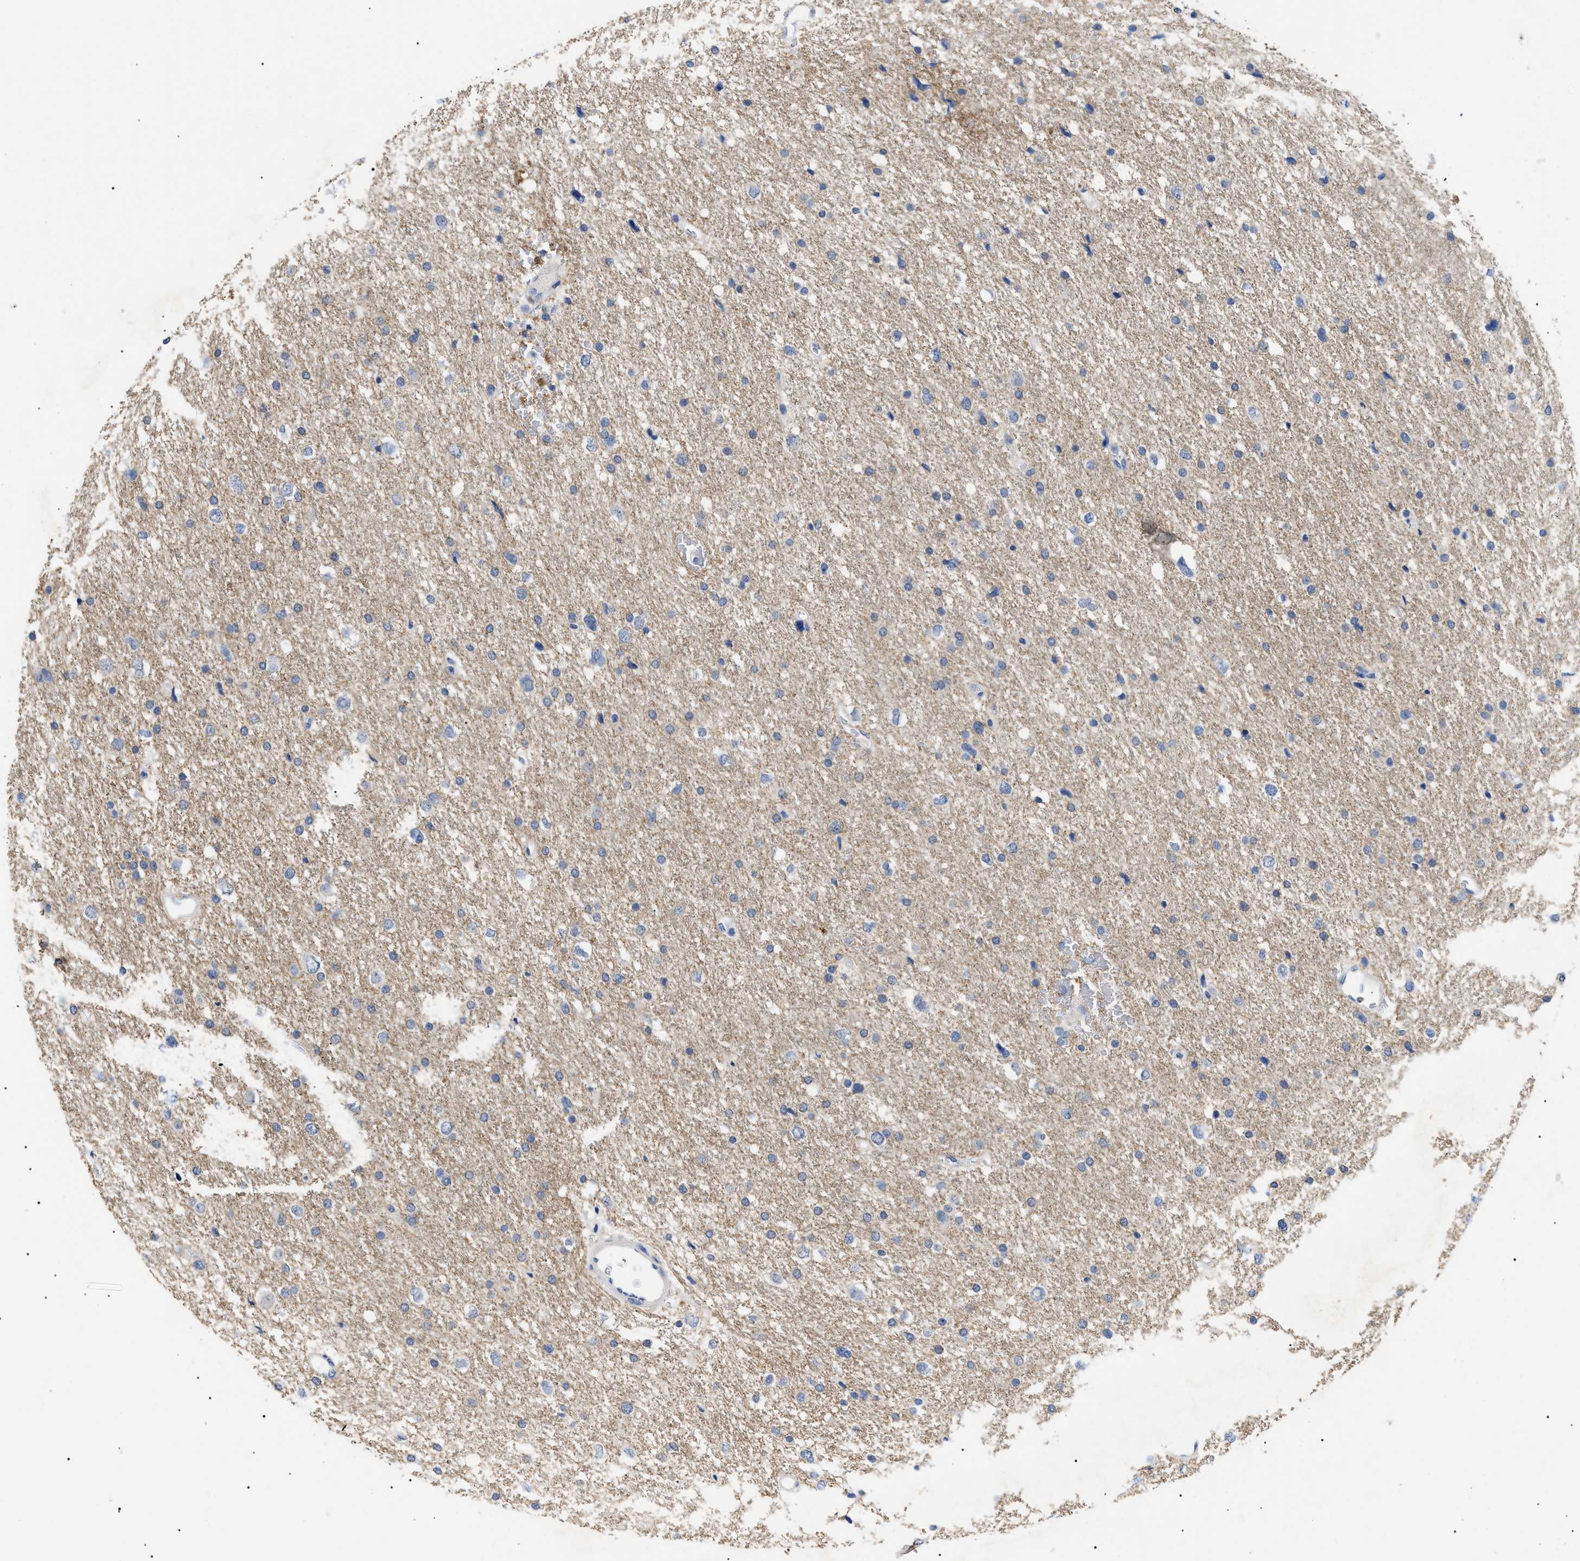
{"staining": {"intensity": "negative", "quantity": "none", "location": "none"}, "tissue": "glioma", "cell_type": "Tumor cells", "image_type": "cancer", "snomed": [{"axis": "morphology", "description": "Glioma, malignant, Low grade"}, {"axis": "topography", "description": "Brain"}], "caption": "Tumor cells are negative for protein expression in human malignant glioma (low-grade).", "gene": "PRRT2", "patient": {"sex": "female", "age": 37}}